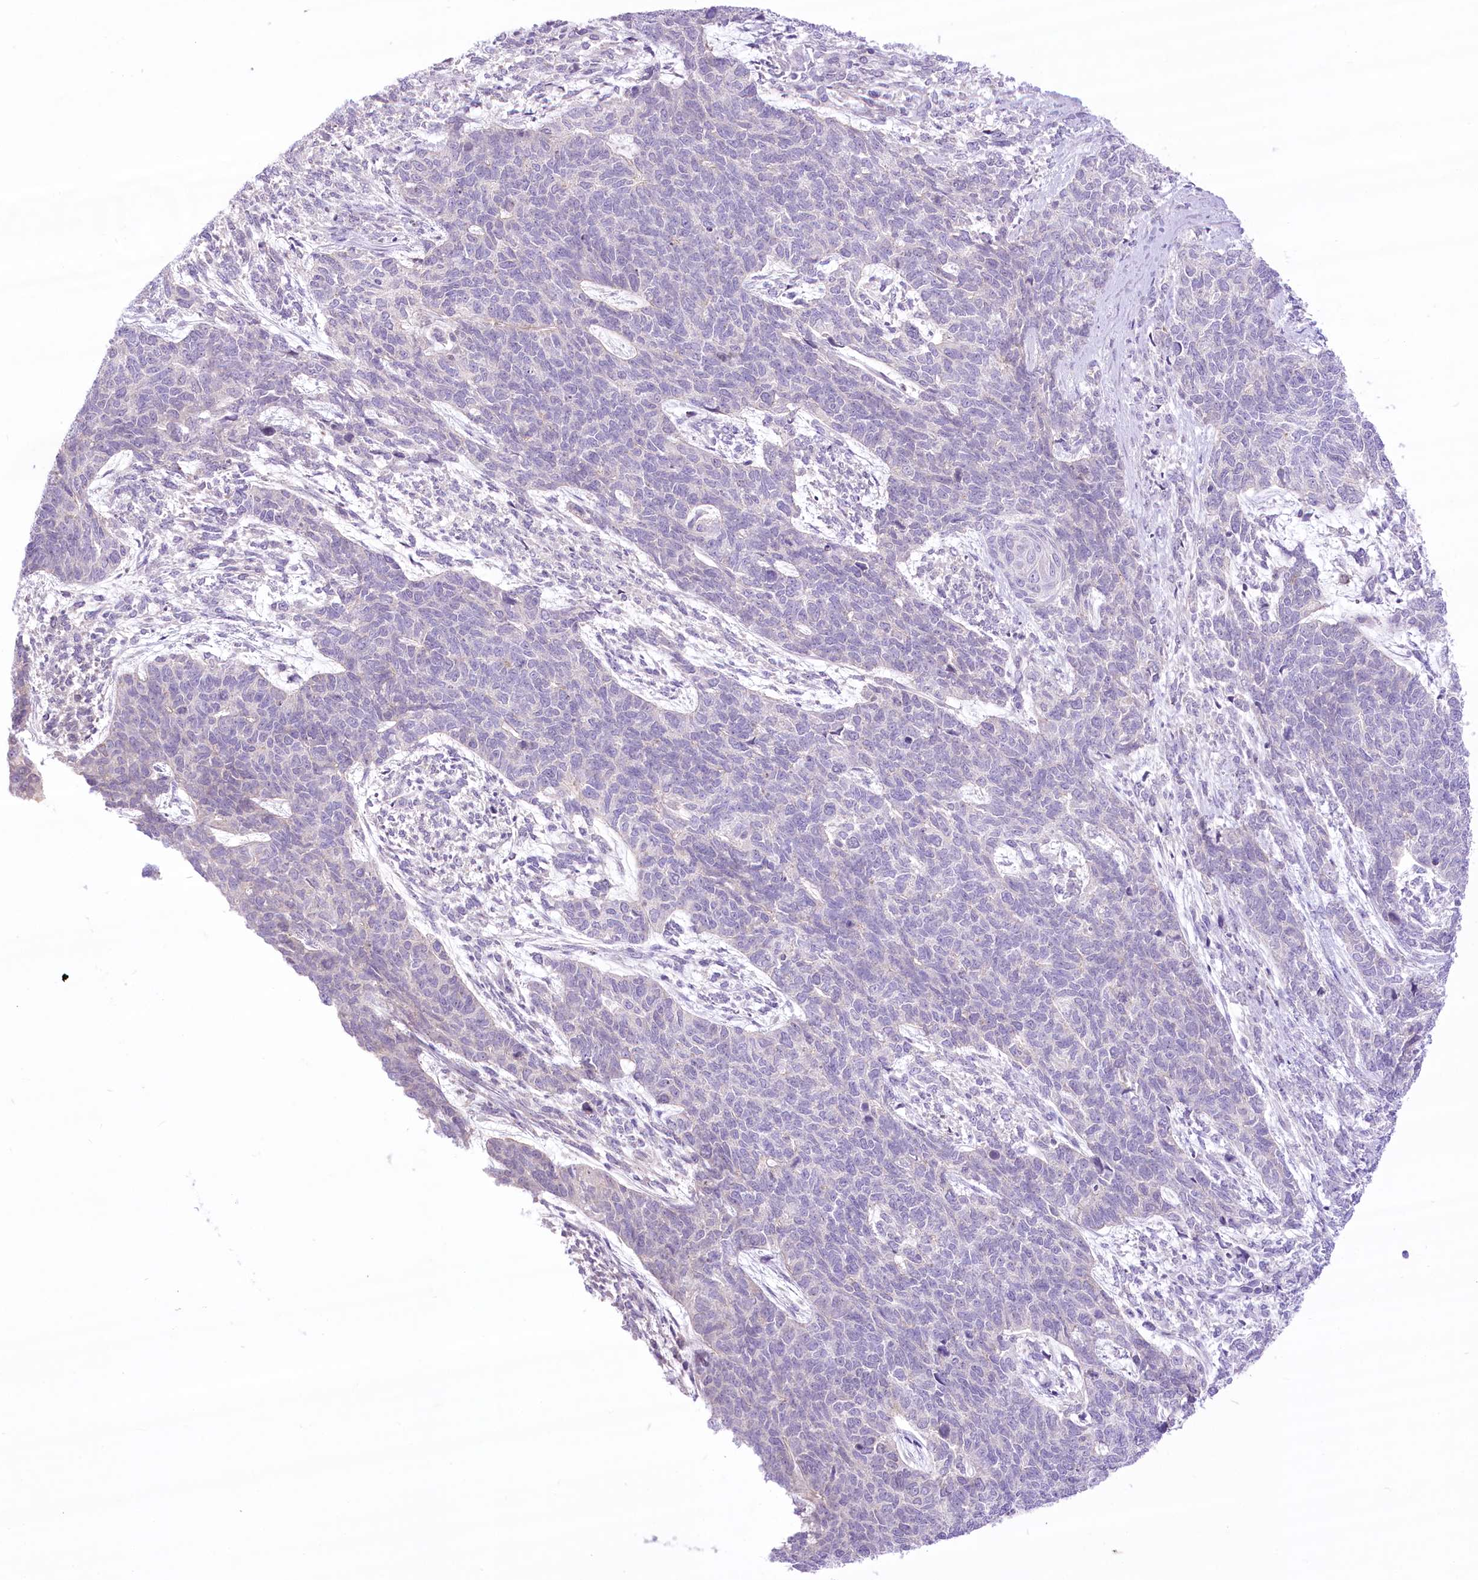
{"staining": {"intensity": "negative", "quantity": "none", "location": "none"}, "tissue": "cervical cancer", "cell_type": "Tumor cells", "image_type": "cancer", "snomed": [{"axis": "morphology", "description": "Squamous cell carcinoma, NOS"}, {"axis": "topography", "description": "Cervix"}], "caption": "High magnification brightfield microscopy of squamous cell carcinoma (cervical) stained with DAB (brown) and counterstained with hematoxylin (blue): tumor cells show no significant staining.", "gene": "HELT", "patient": {"sex": "female", "age": 63}}